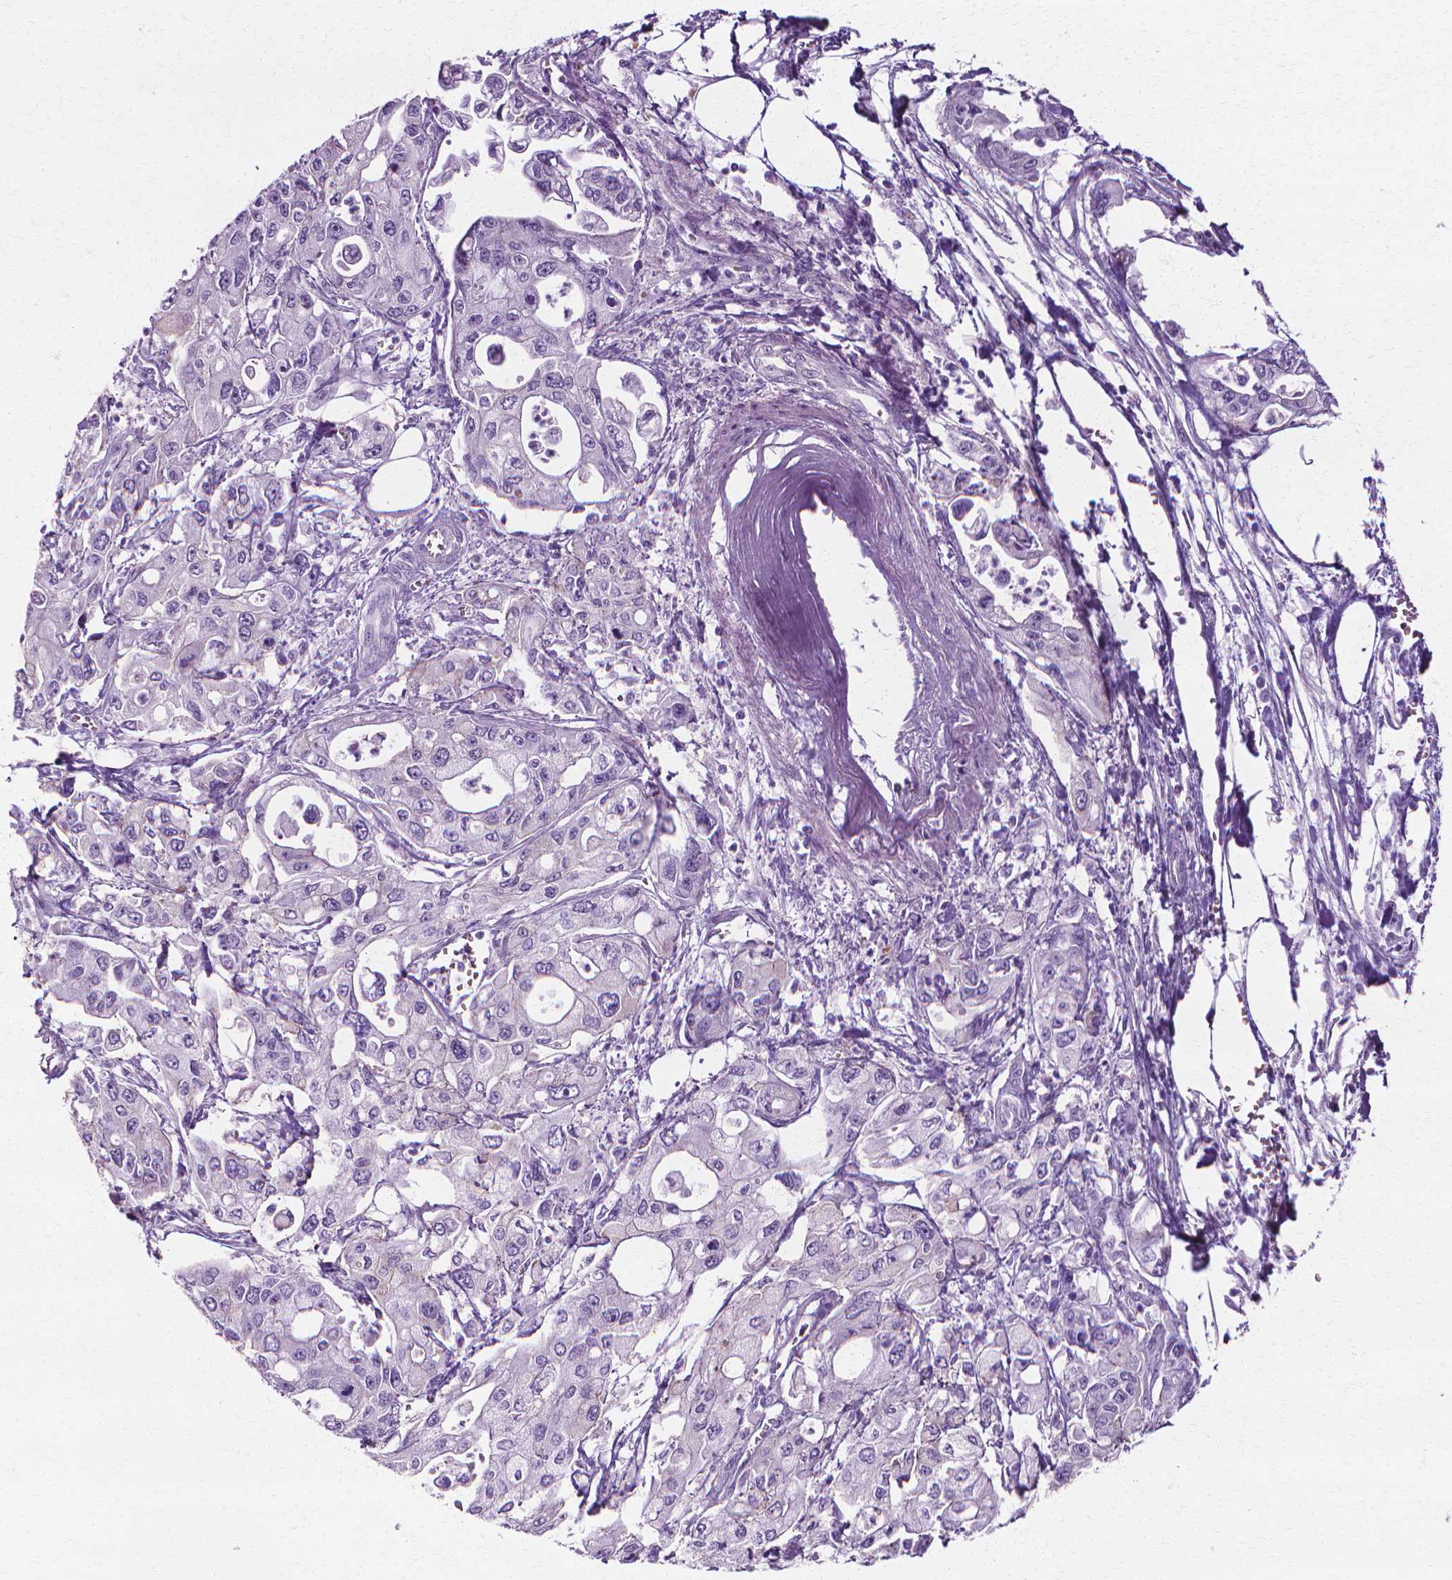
{"staining": {"intensity": "negative", "quantity": "none", "location": "none"}, "tissue": "pancreatic cancer", "cell_type": "Tumor cells", "image_type": "cancer", "snomed": [{"axis": "morphology", "description": "Adenocarcinoma, NOS"}, {"axis": "topography", "description": "Pancreas"}], "caption": "Tumor cells show no significant protein expression in adenocarcinoma (pancreatic).", "gene": "CFAP157", "patient": {"sex": "male", "age": 70}}